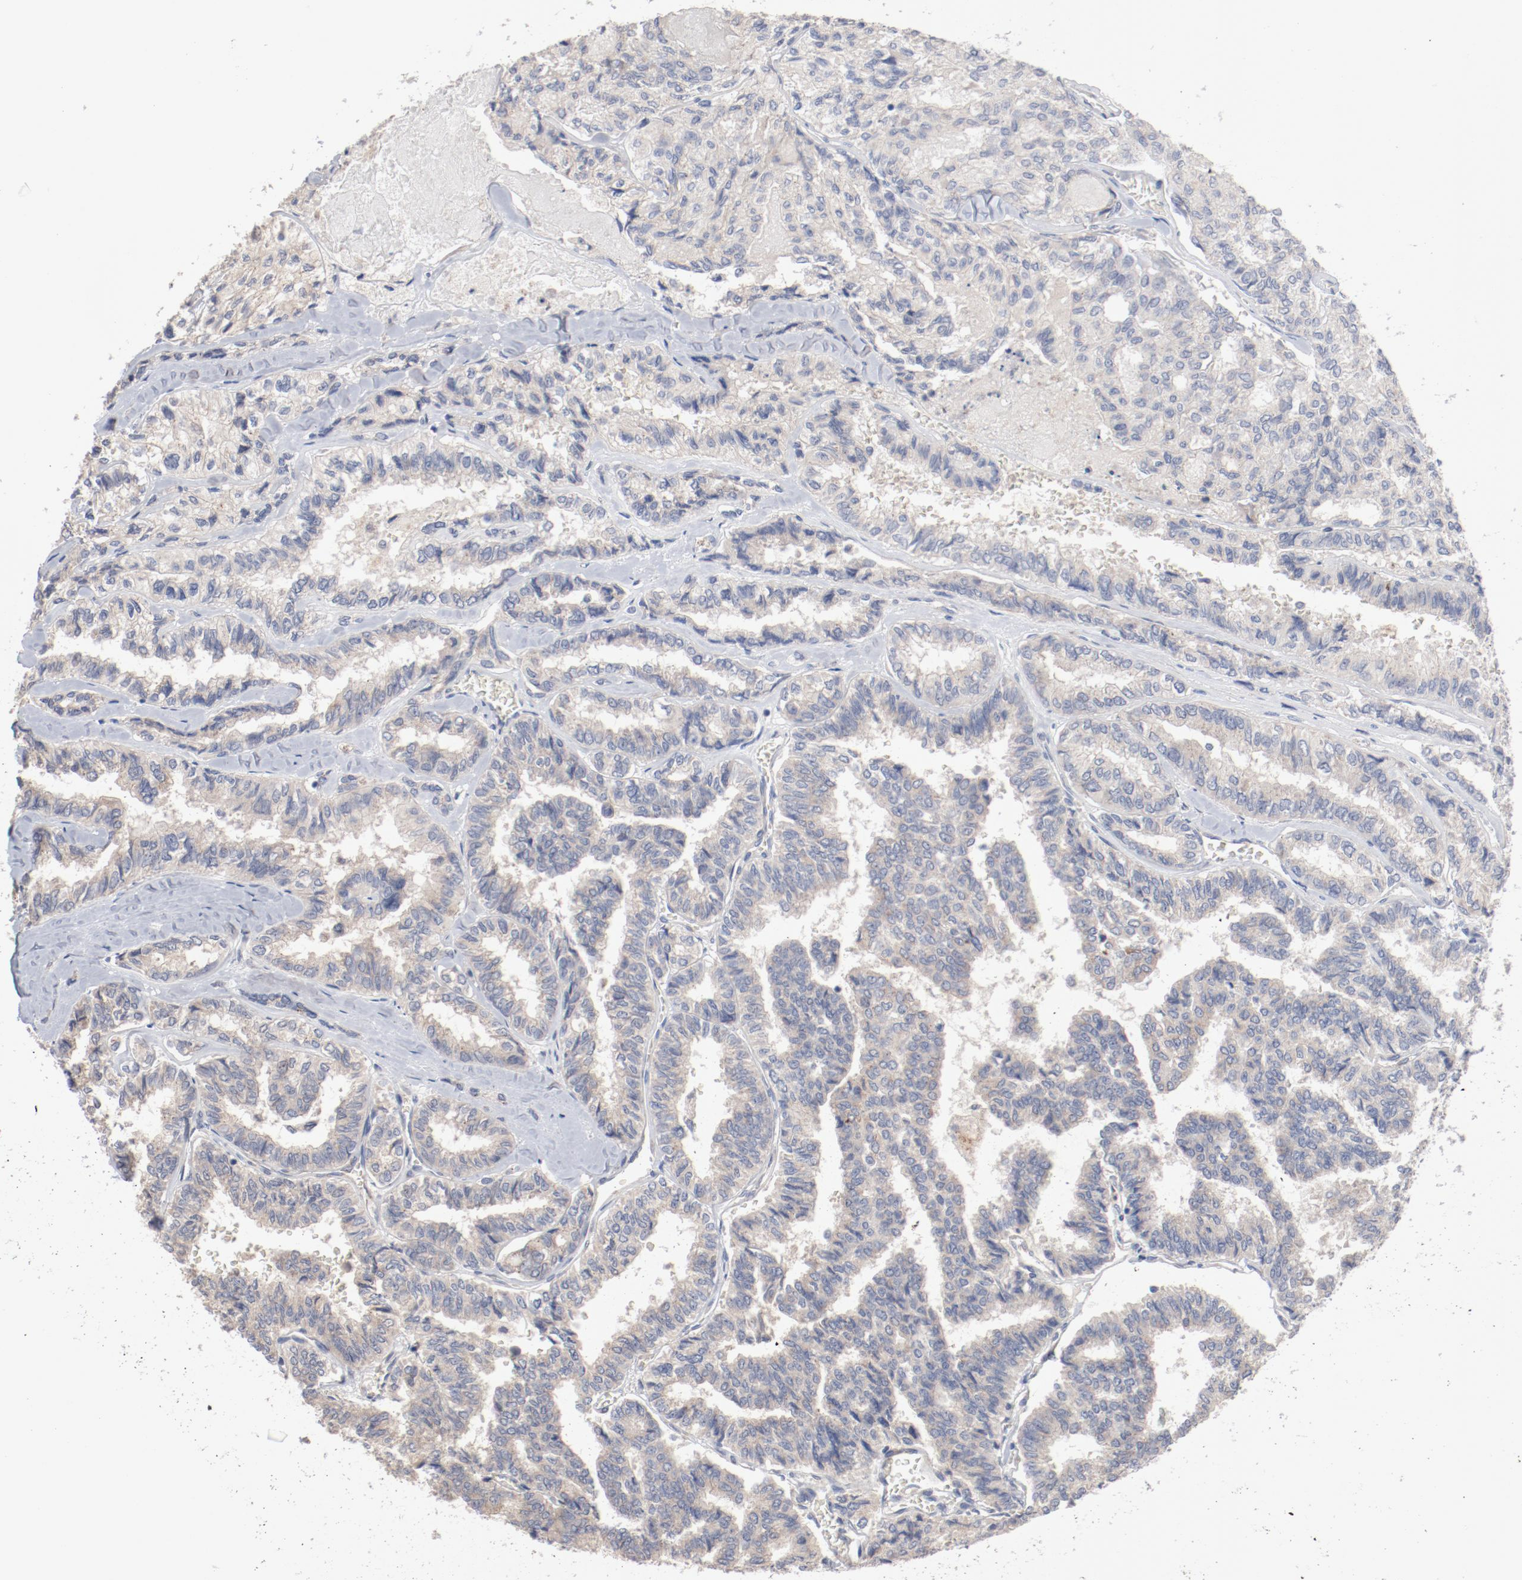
{"staining": {"intensity": "weak", "quantity": ">75%", "location": "cytoplasmic/membranous"}, "tissue": "thyroid cancer", "cell_type": "Tumor cells", "image_type": "cancer", "snomed": [{"axis": "morphology", "description": "Papillary adenocarcinoma, NOS"}, {"axis": "topography", "description": "Thyroid gland"}], "caption": "Thyroid papillary adenocarcinoma stained with a protein marker displays weak staining in tumor cells.", "gene": "AK7", "patient": {"sex": "female", "age": 35}}